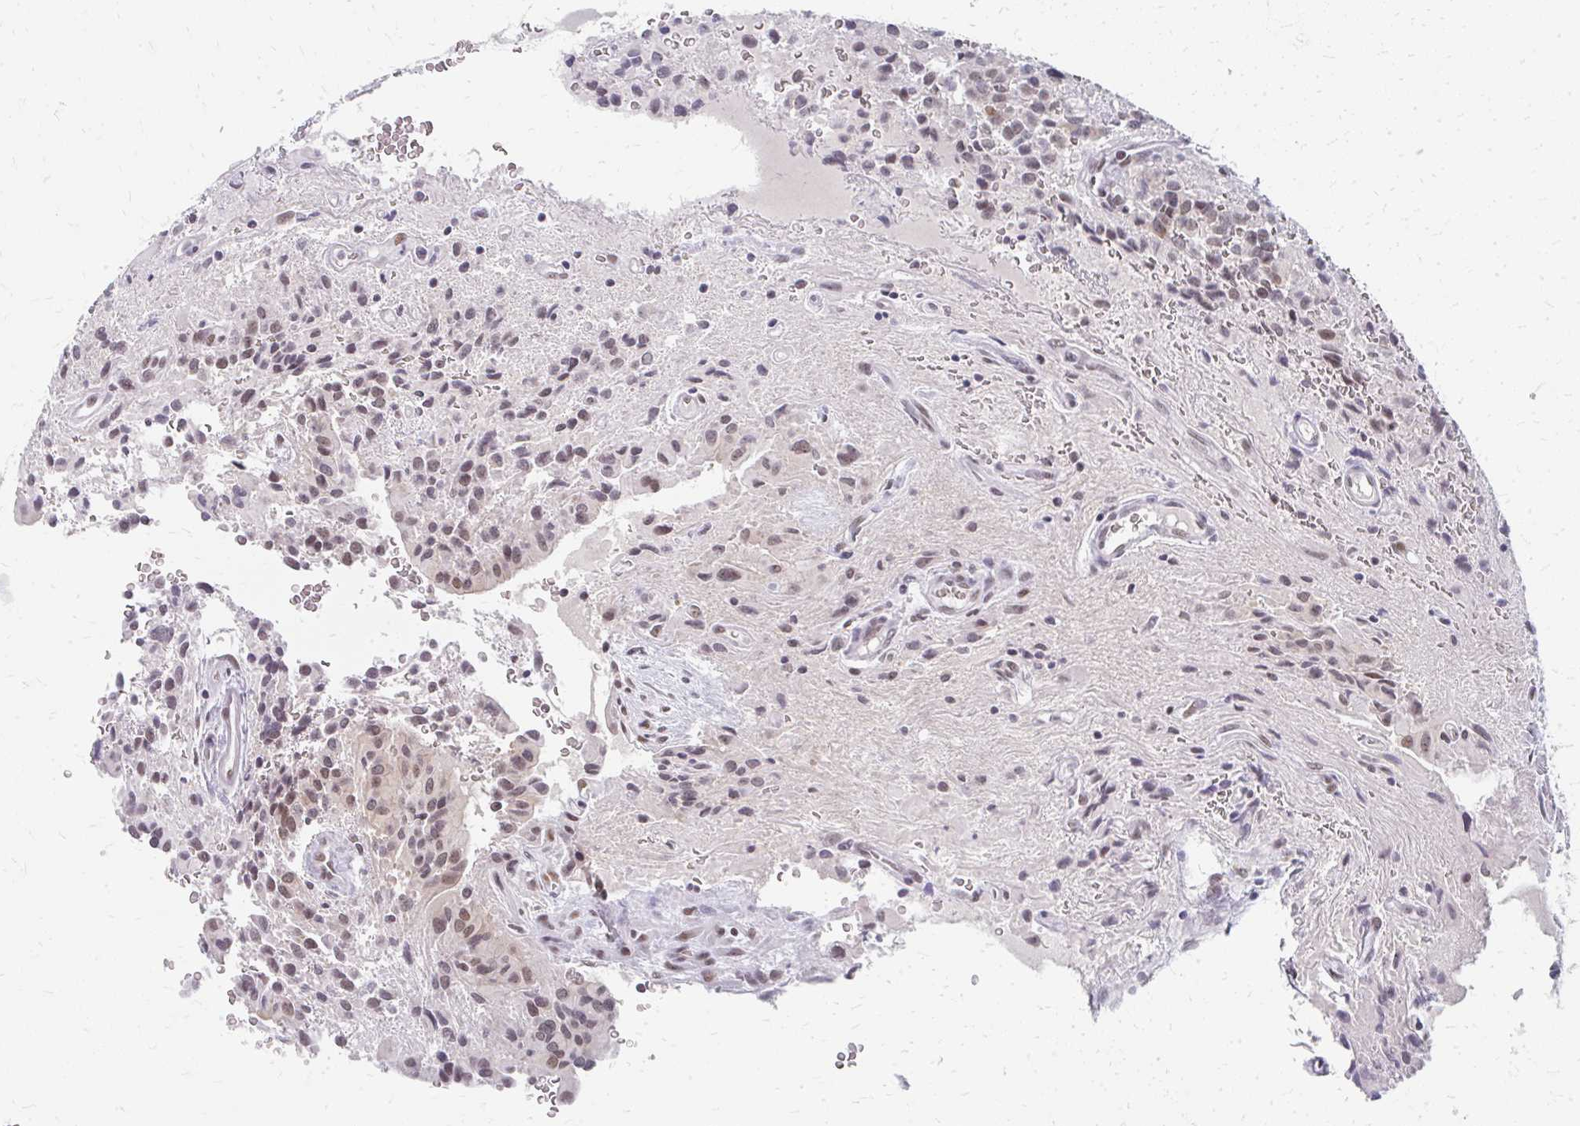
{"staining": {"intensity": "moderate", "quantity": "<25%", "location": "nuclear"}, "tissue": "glioma", "cell_type": "Tumor cells", "image_type": "cancer", "snomed": [{"axis": "morphology", "description": "Glioma, malignant, Low grade"}, {"axis": "topography", "description": "Brain"}], "caption": "This is an image of IHC staining of glioma, which shows moderate expression in the nuclear of tumor cells.", "gene": "GTF2H1", "patient": {"sex": "male", "age": 56}}